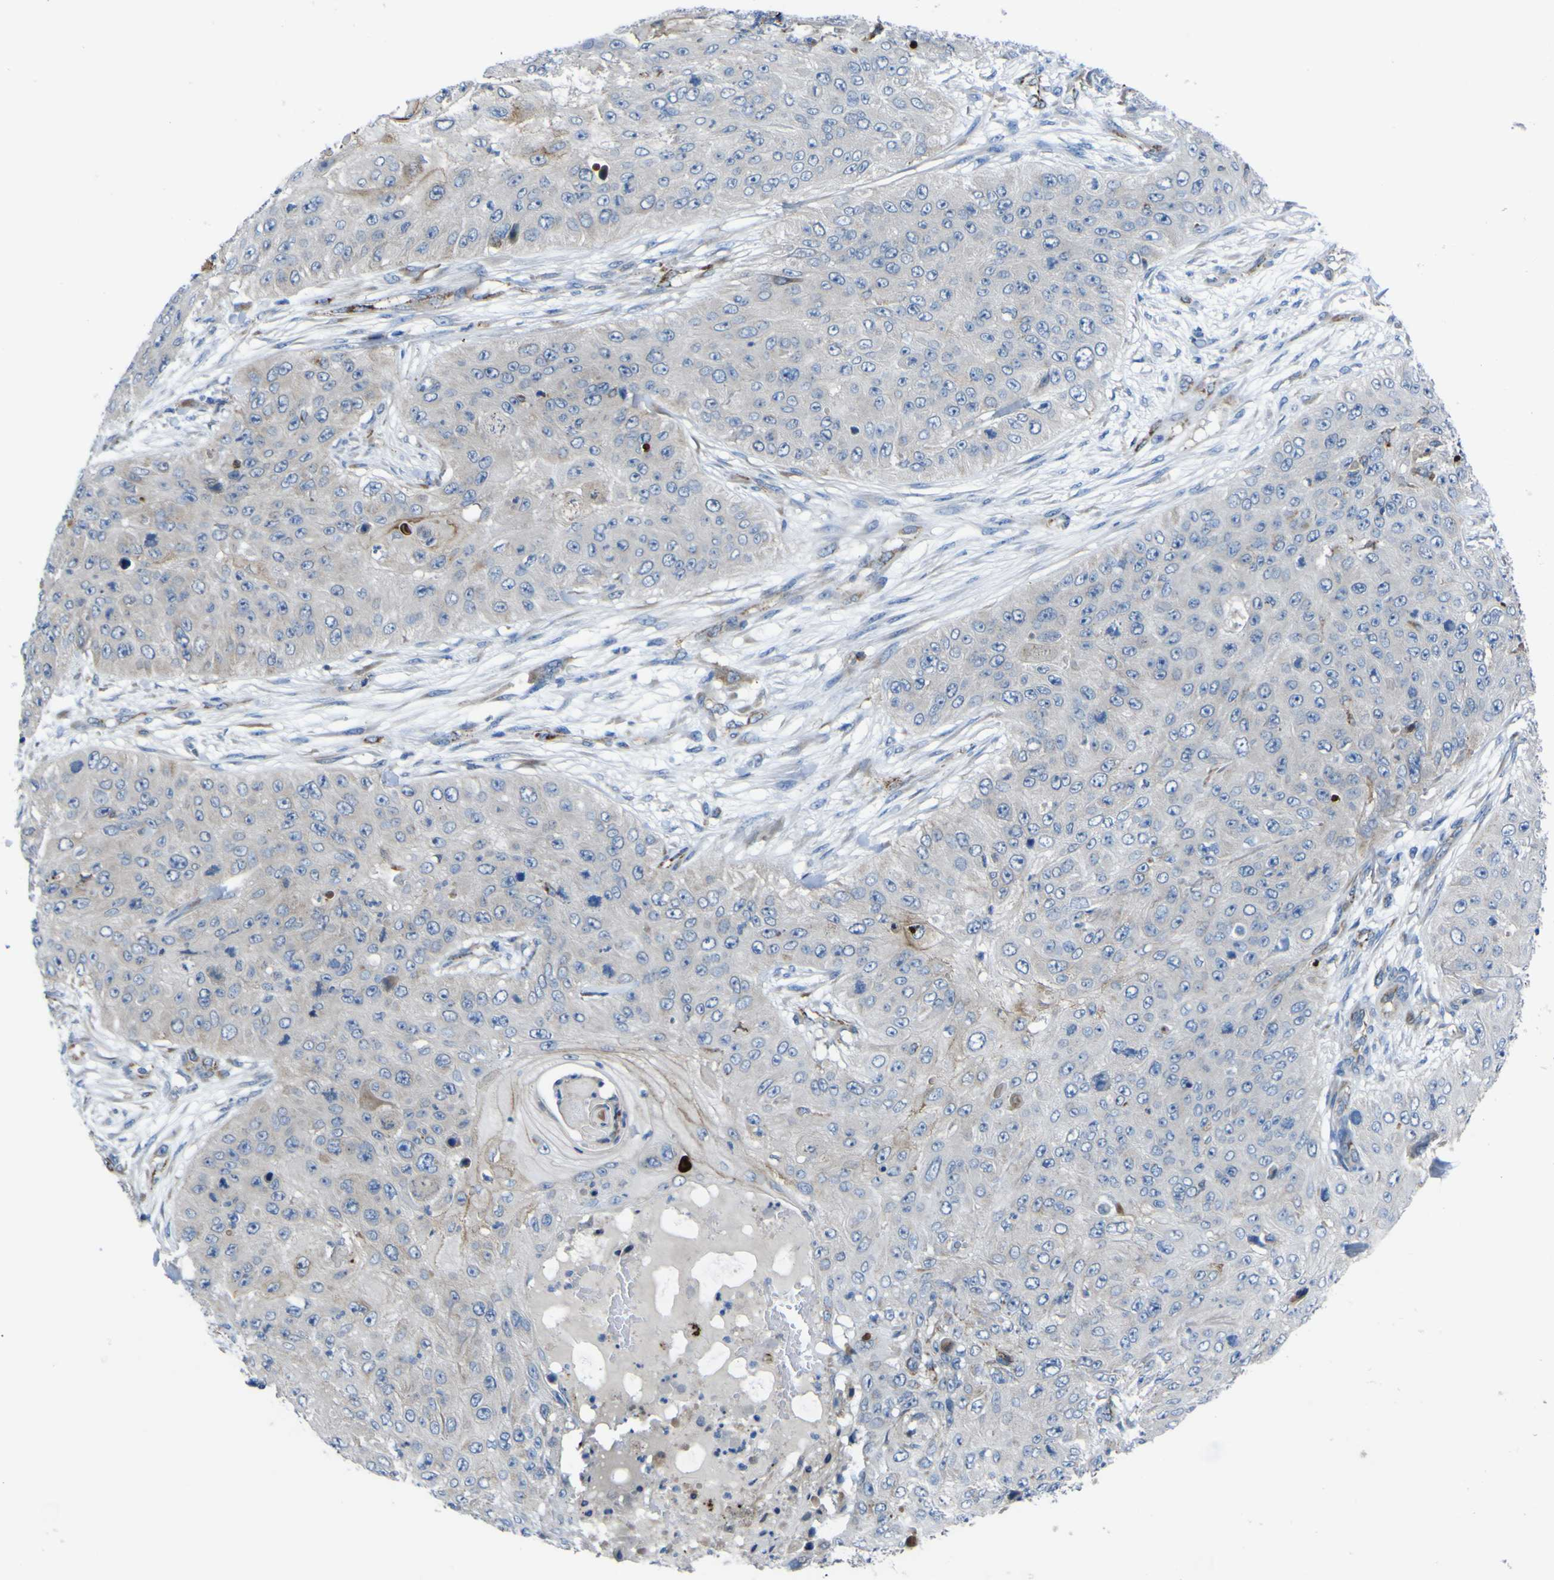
{"staining": {"intensity": "weak", "quantity": "<25%", "location": "cytoplasmic/membranous"}, "tissue": "skin cancer", "cell_type": "Tumor cells", "image_type": "cancer", "snomed": [{"axis": "morphology", "description": "Squamous cell carcinoma, NOS"}, {"axis": "topography", "description": "Skin"}], "caption": "IHC micrograph of neoplastic tissue: skin cancer (squamous cell carcinoma) stained with DAB (3,3'-diaminobenzidine) demonstrates no significant protein expression in tumor cells.", "gene": "CST3", "patient": {"sex": "female", "age": 80}}